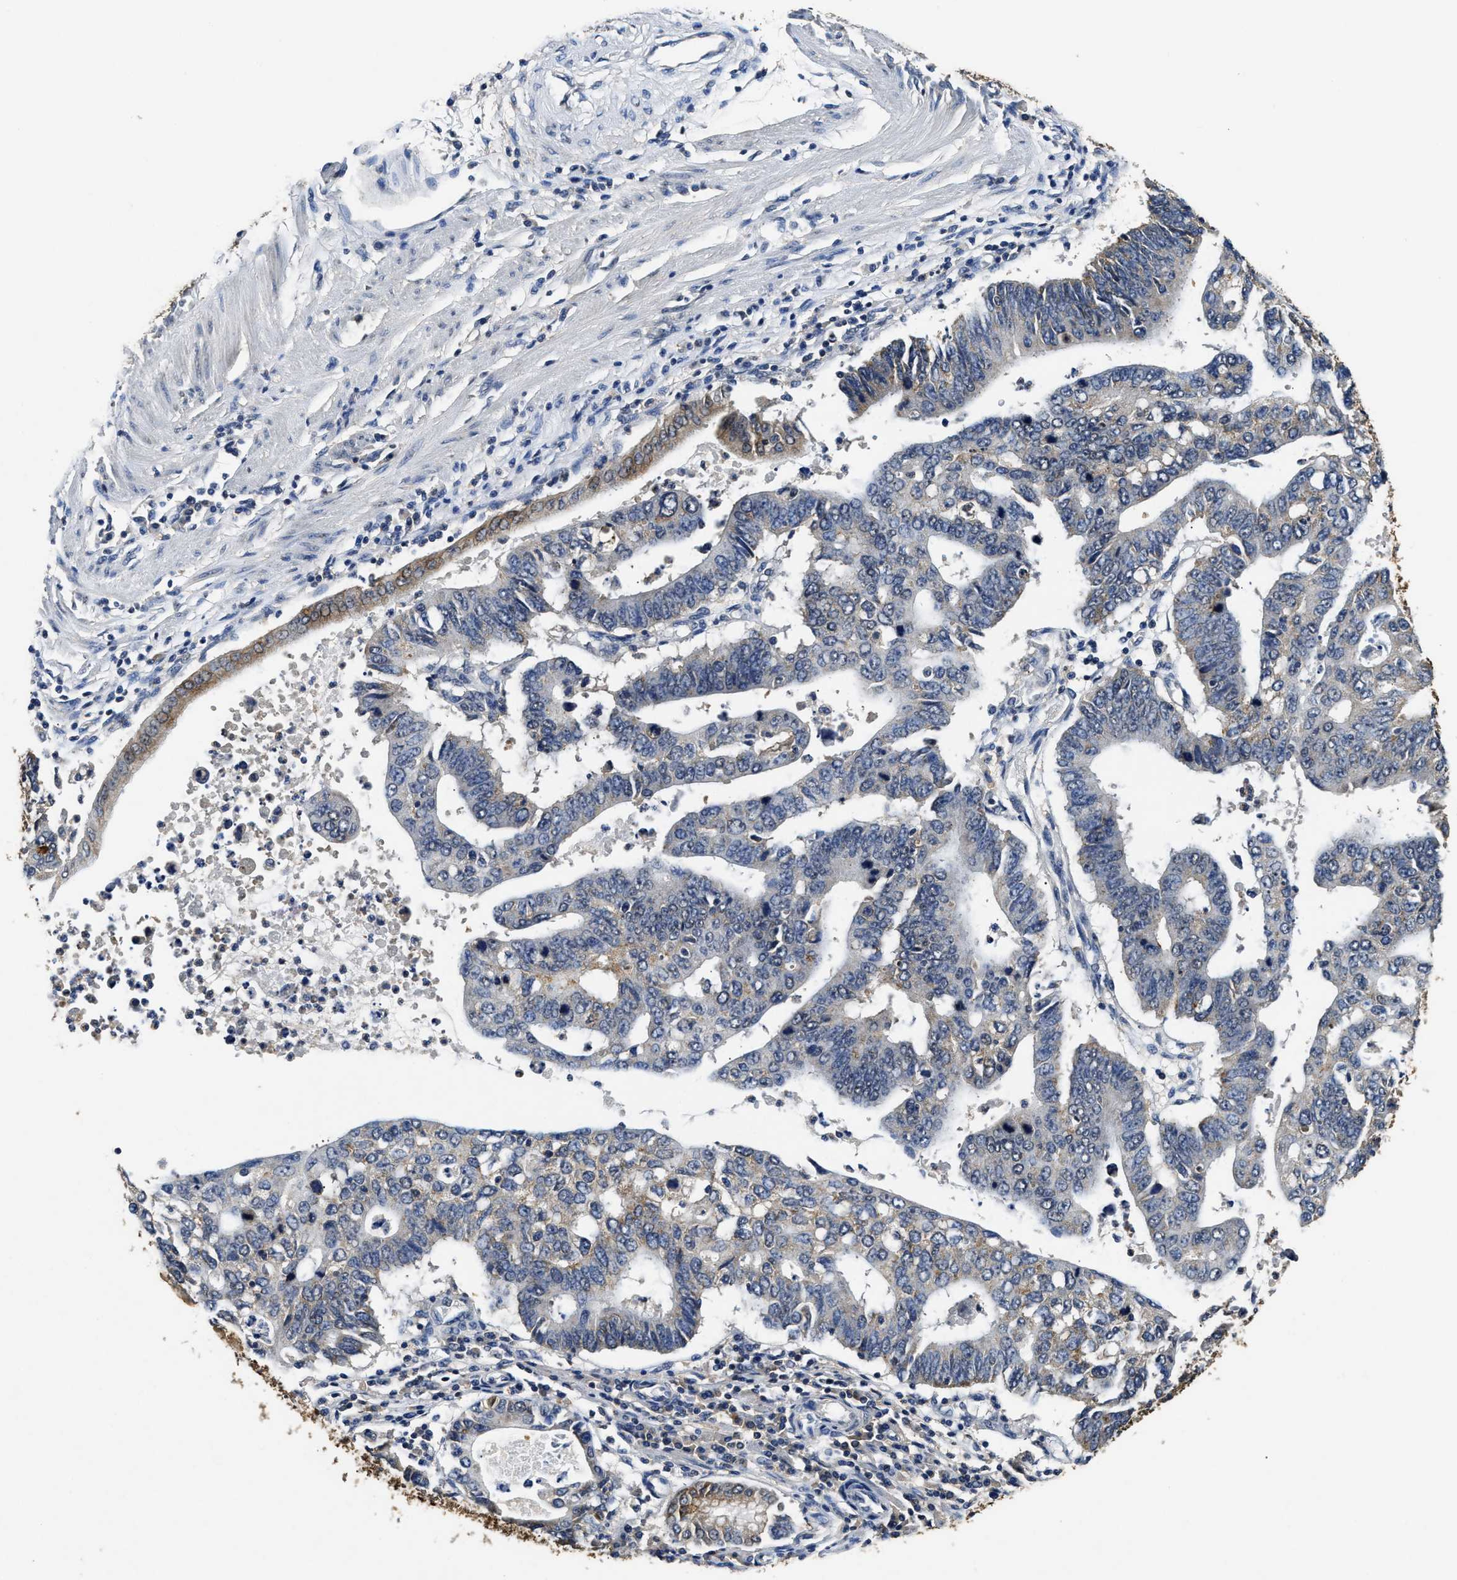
{"staining": {"intensity": "moderate", "quantity": "<25%", "location": "cytoplasmic/membranous"}, "tissue": "stomach cancer", "cell_type": "Tumor cells", "image_type": "cancer", "snomed": [{"axis": "morphology", "description": "Adenocarcinoma, NOS"}, {"axis": "topography", "description": "Stomach"}], "caption": "A low amount of moderate cytoplasmic/membranous staining is seen in approximately <25% of tumor cells in stomach cancer tissue.", "gene": "CTNNA1", "patient": {"sex": "male", "age": 59}}